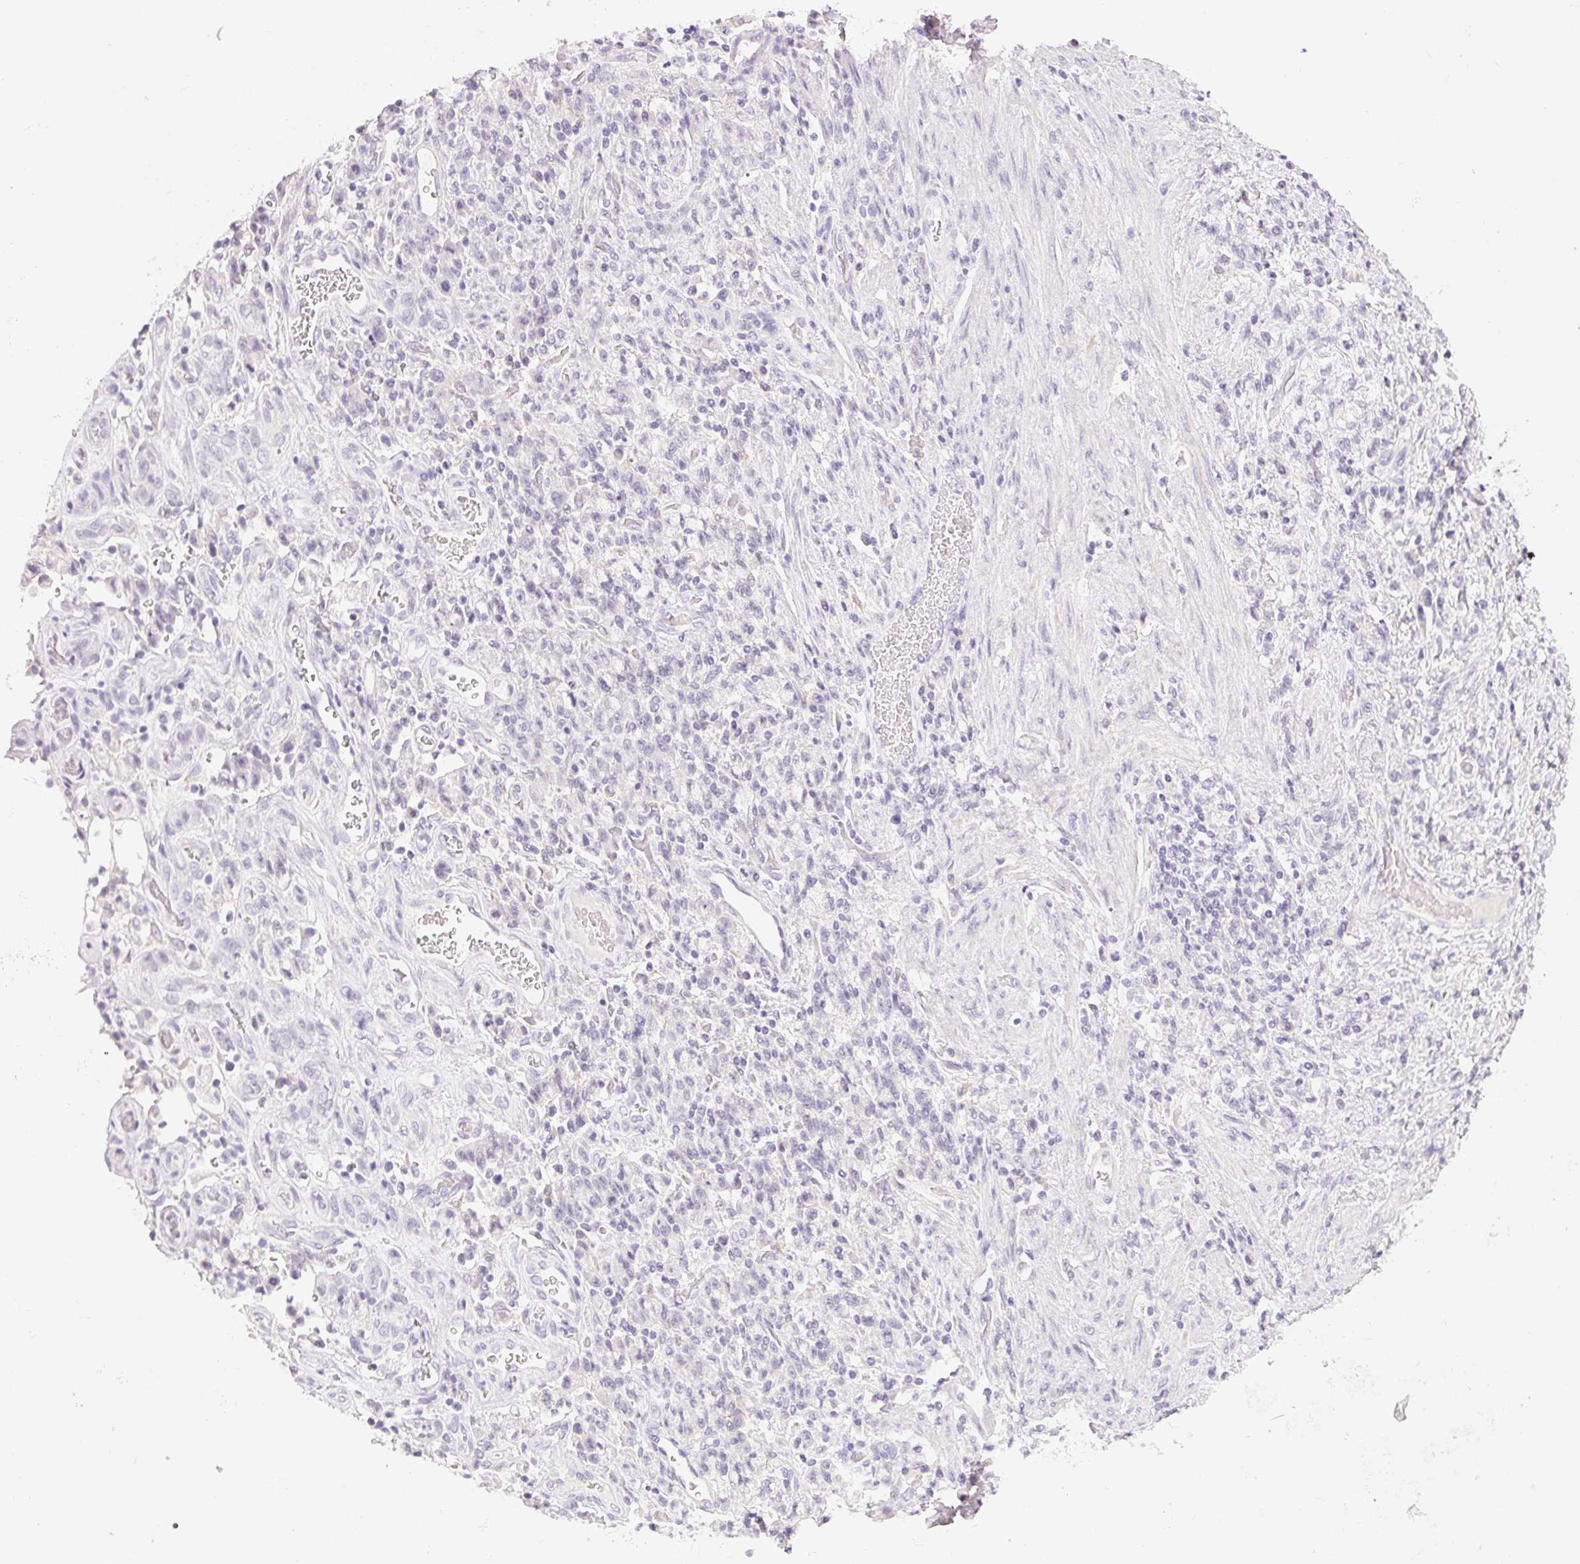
{"staining": {"intensity": "negative", "quantity": "none", "location": "none"}, "tissue": "stomach cancer", "cell_type": "Tumor cells", "image_type": "cancer", "snomed": [{"axis": "morphology", "description": "Adenocarcinoma, NOS"}, {"axis": "topography", "description": "Stomach"}], "caption": "Immunohistochemical staining of stomach adenocarcinoma exhibits no significant expression in tumor cells.", "gene": "MIOX", "patient": {"sex": "male", "age": 77}}